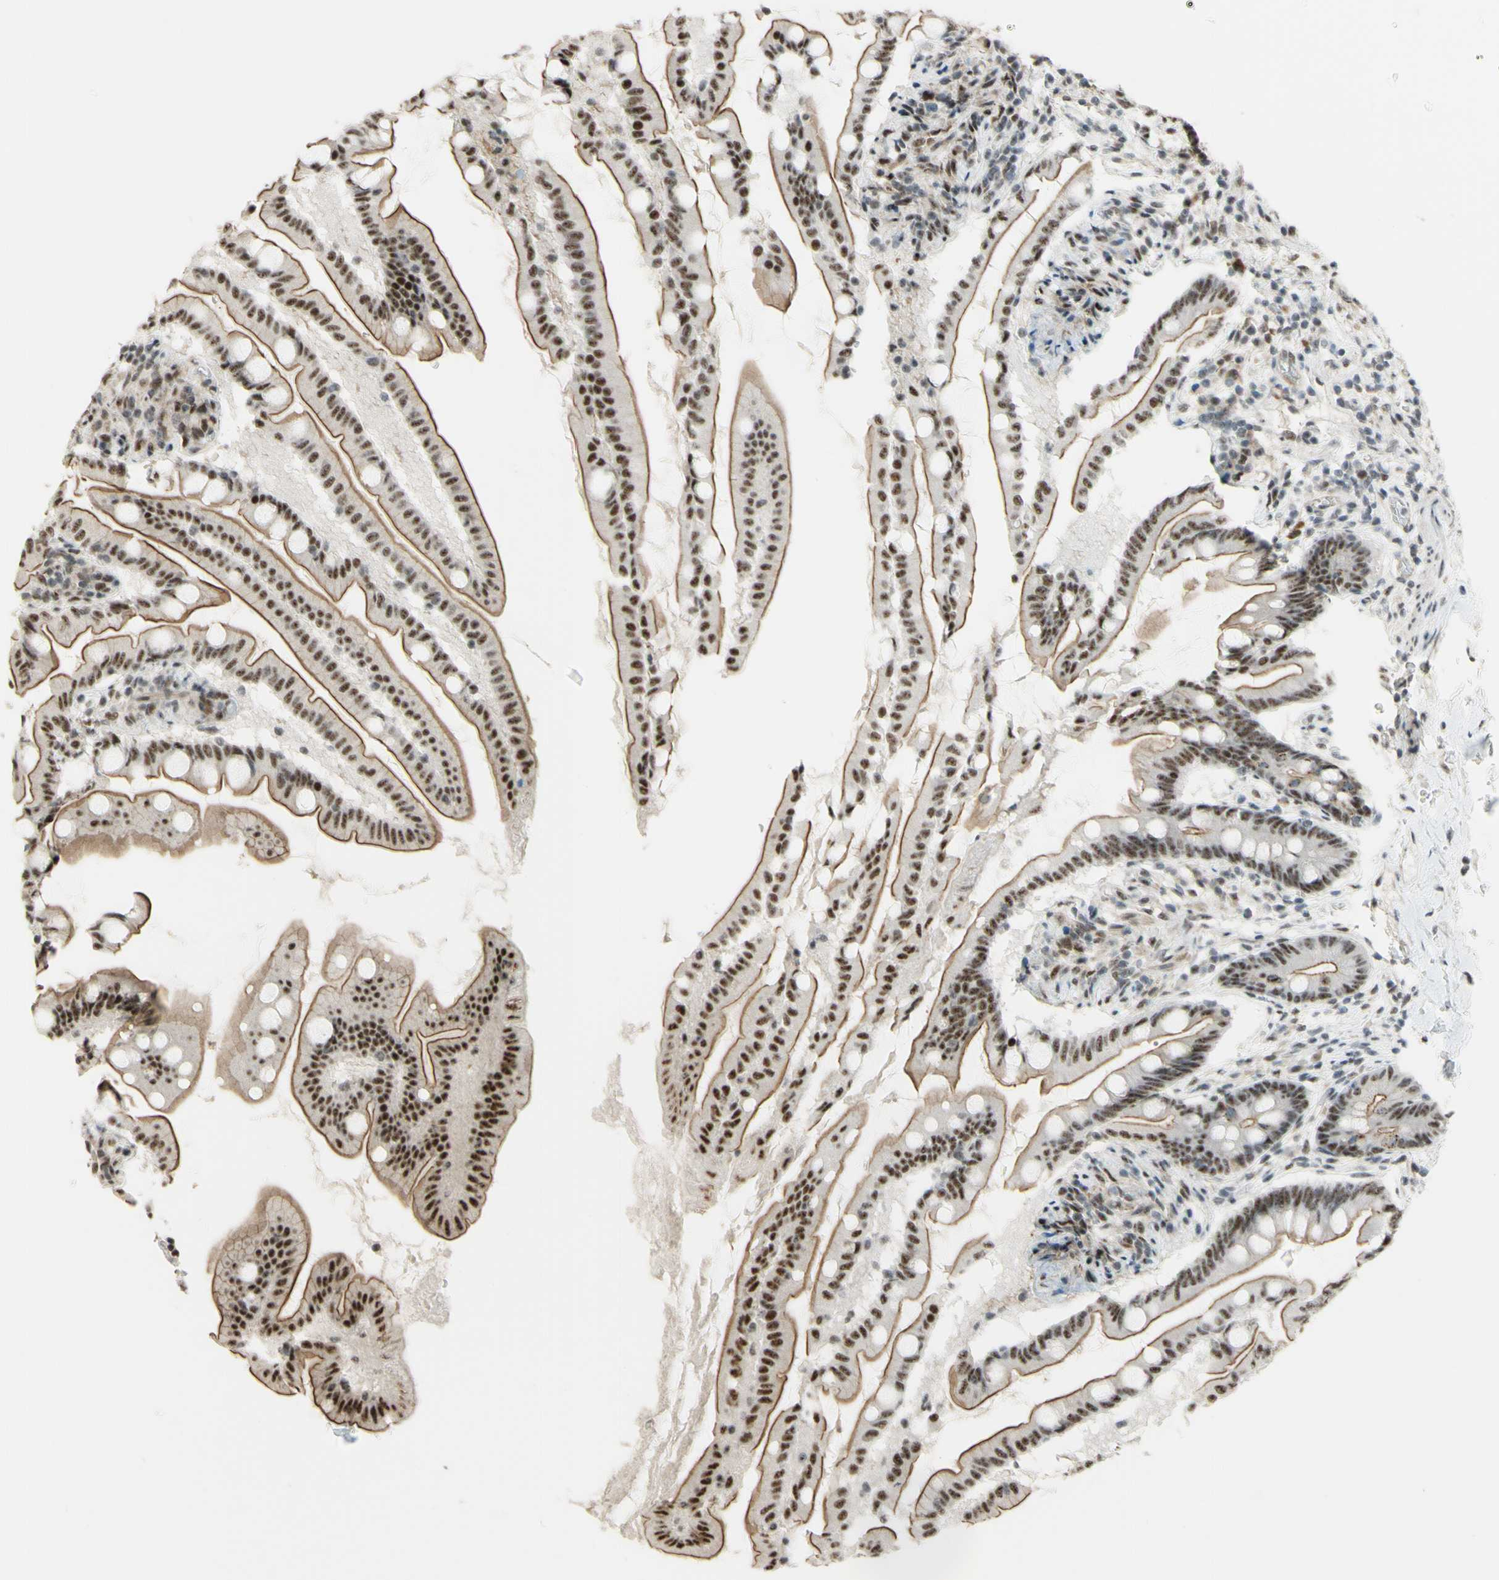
{"staining": {"intensity": "strong", "quantity": ">75%", "location": "cytoplasmic/membranous,nuclear"}, "tissue": "small intestine", "cell_type": "Glandular cells", "image_type": "normal", "snomed": [{"axis": "morphology", "description": "Normal tissue, NOS"}, {"axis": "topography", "description": "Small intestine"}], "caption": "The micrograph reveals staining of benign small intestine, revealing strong cytoplasmic/membranous,nuclear protein staining (brown color) within glandular cells.", "gene": "SAP18", "patient": {"sex": "female", "age": 56}}